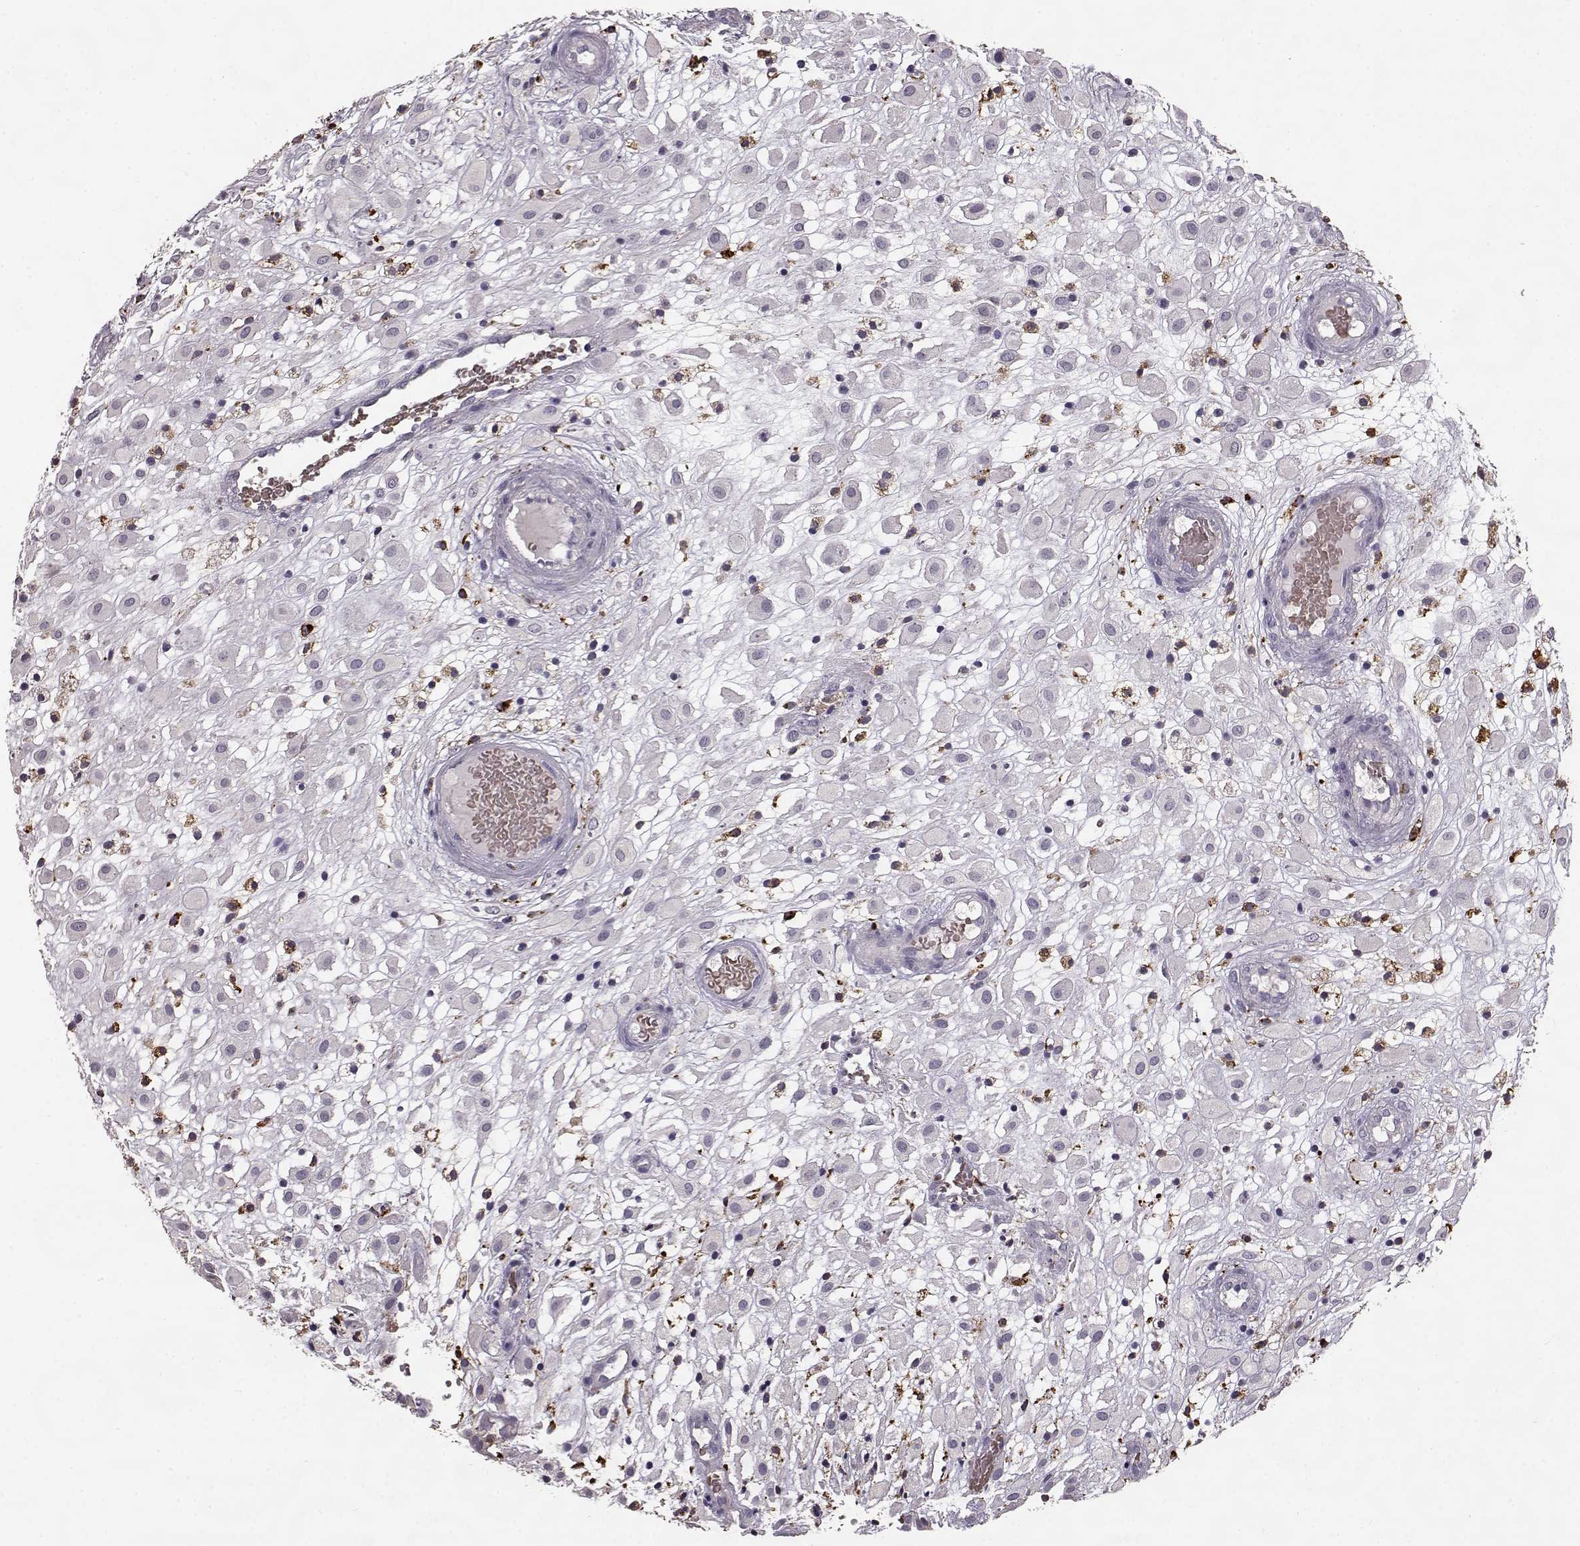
{"staining": {"intensity": "negative", "quantity": "none", "location": "none"}, "tissue": "placenta", "cell_type": "Decidual cells", "image_type": "normal", "snomed": [{"axis": "morphology", "description": "Normal tissue, NOS"}, {"axis": "topography", "description": "Placenta"}], "caption": "Immunohistochemistry (IHC) of unremarkable human placenta exhibits no positivity in decidual cells.", "gene": "CCNF", "patient": {"sex": "female", "age": 24}}